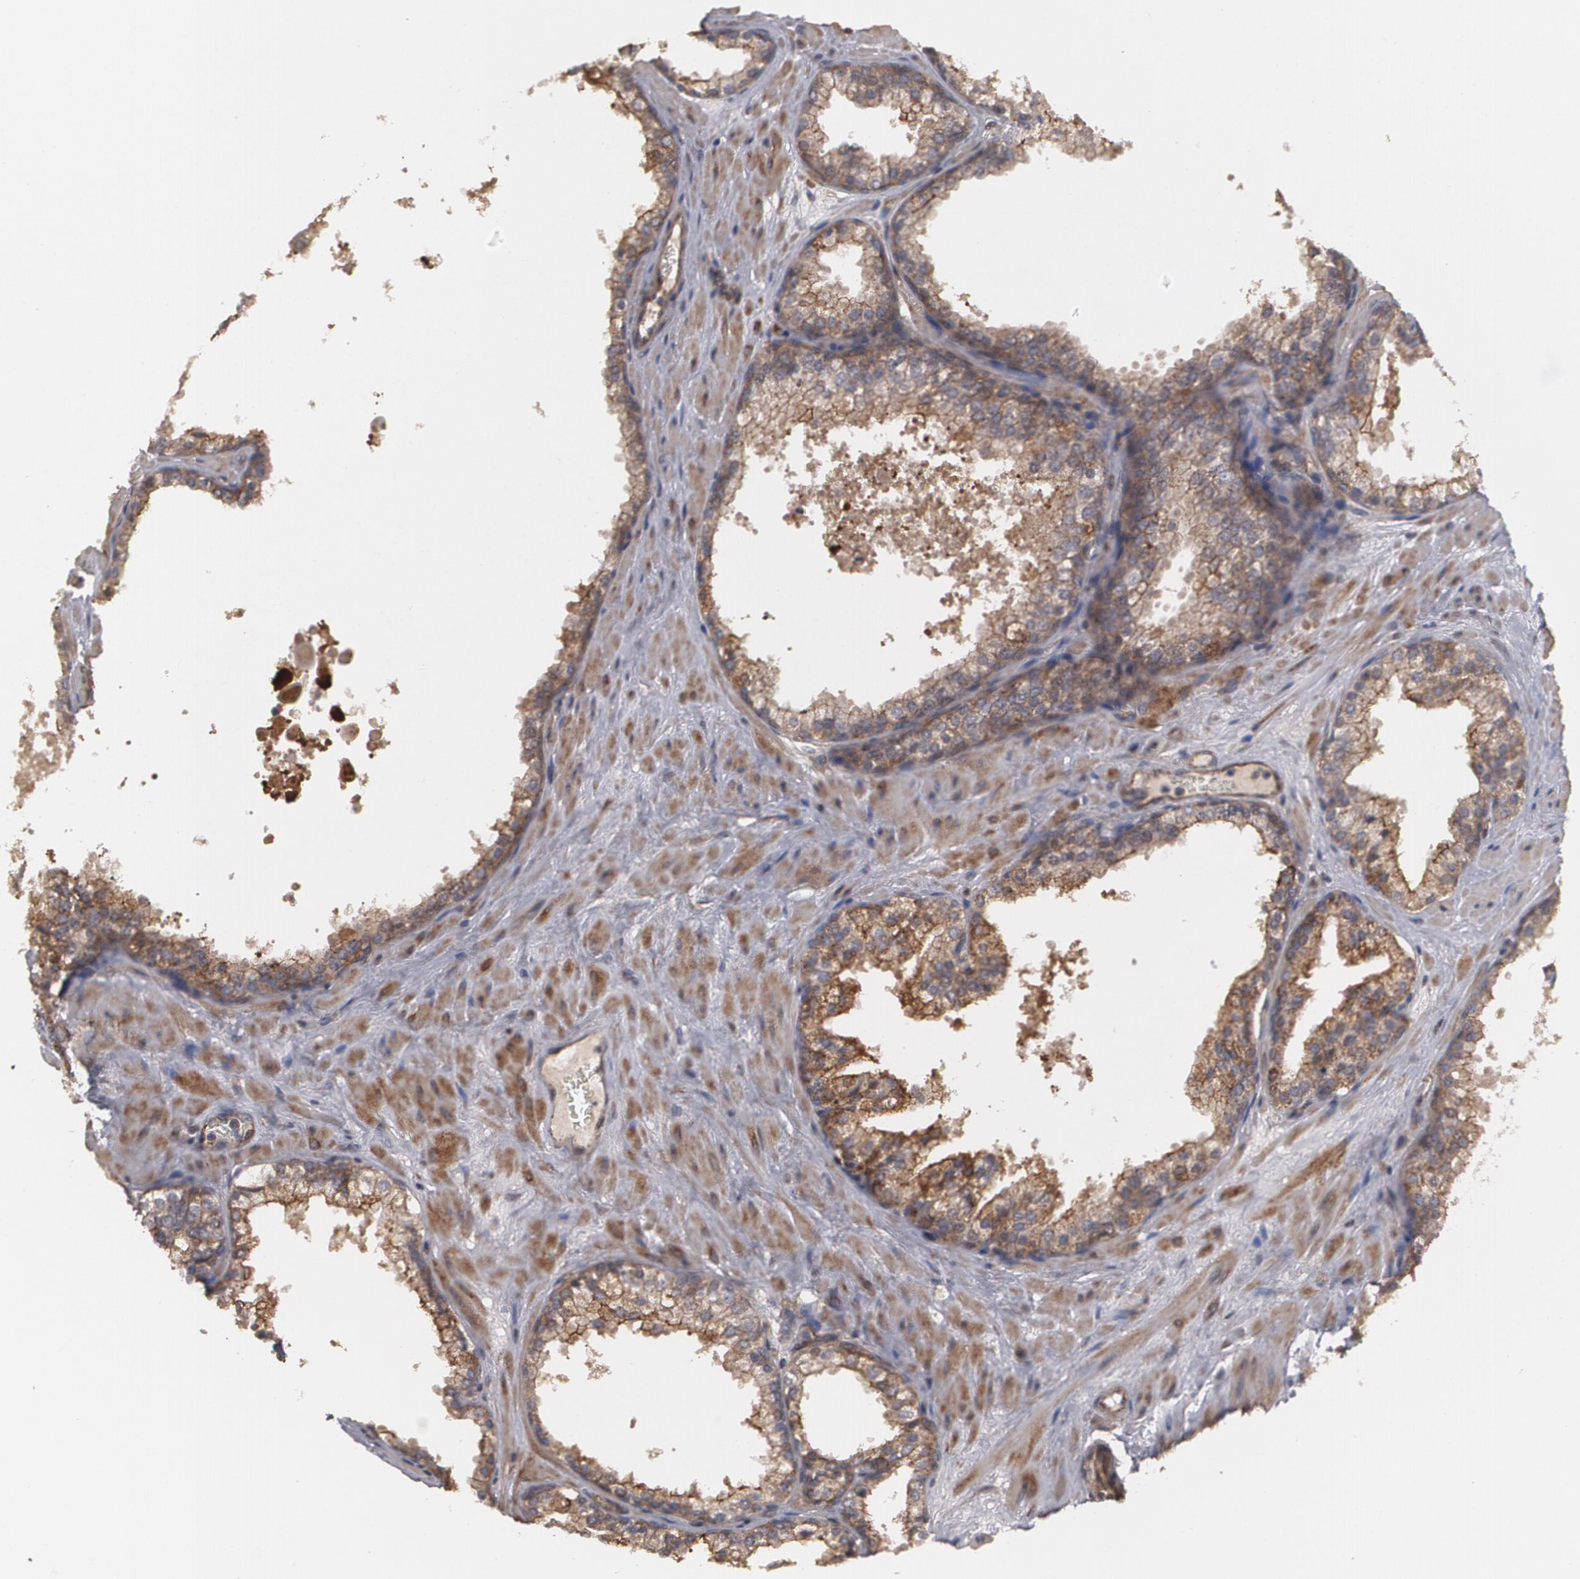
{"staining": {"intensity": "moderate", "quantity": ">75%", "location": "cytoplasmic/membranous"}, "tissue": "prostate cancer", "cell_type": "Tumor cells", "image_type": "cancer", "snomed": [{"axis": "morphology", "description": "Adenocarcinoma, Medium grade"}, {"axis": "topography", "description": "Prostate"}], "caption": "Prostate medium-grade adenocarcinoma stained with a brown dye displays moderate cytoplasmic/membranous positive staining in approximately >75% of tumor cells.", "gene": "TJP1", "patient": {"sex": "male", "age": 60}}